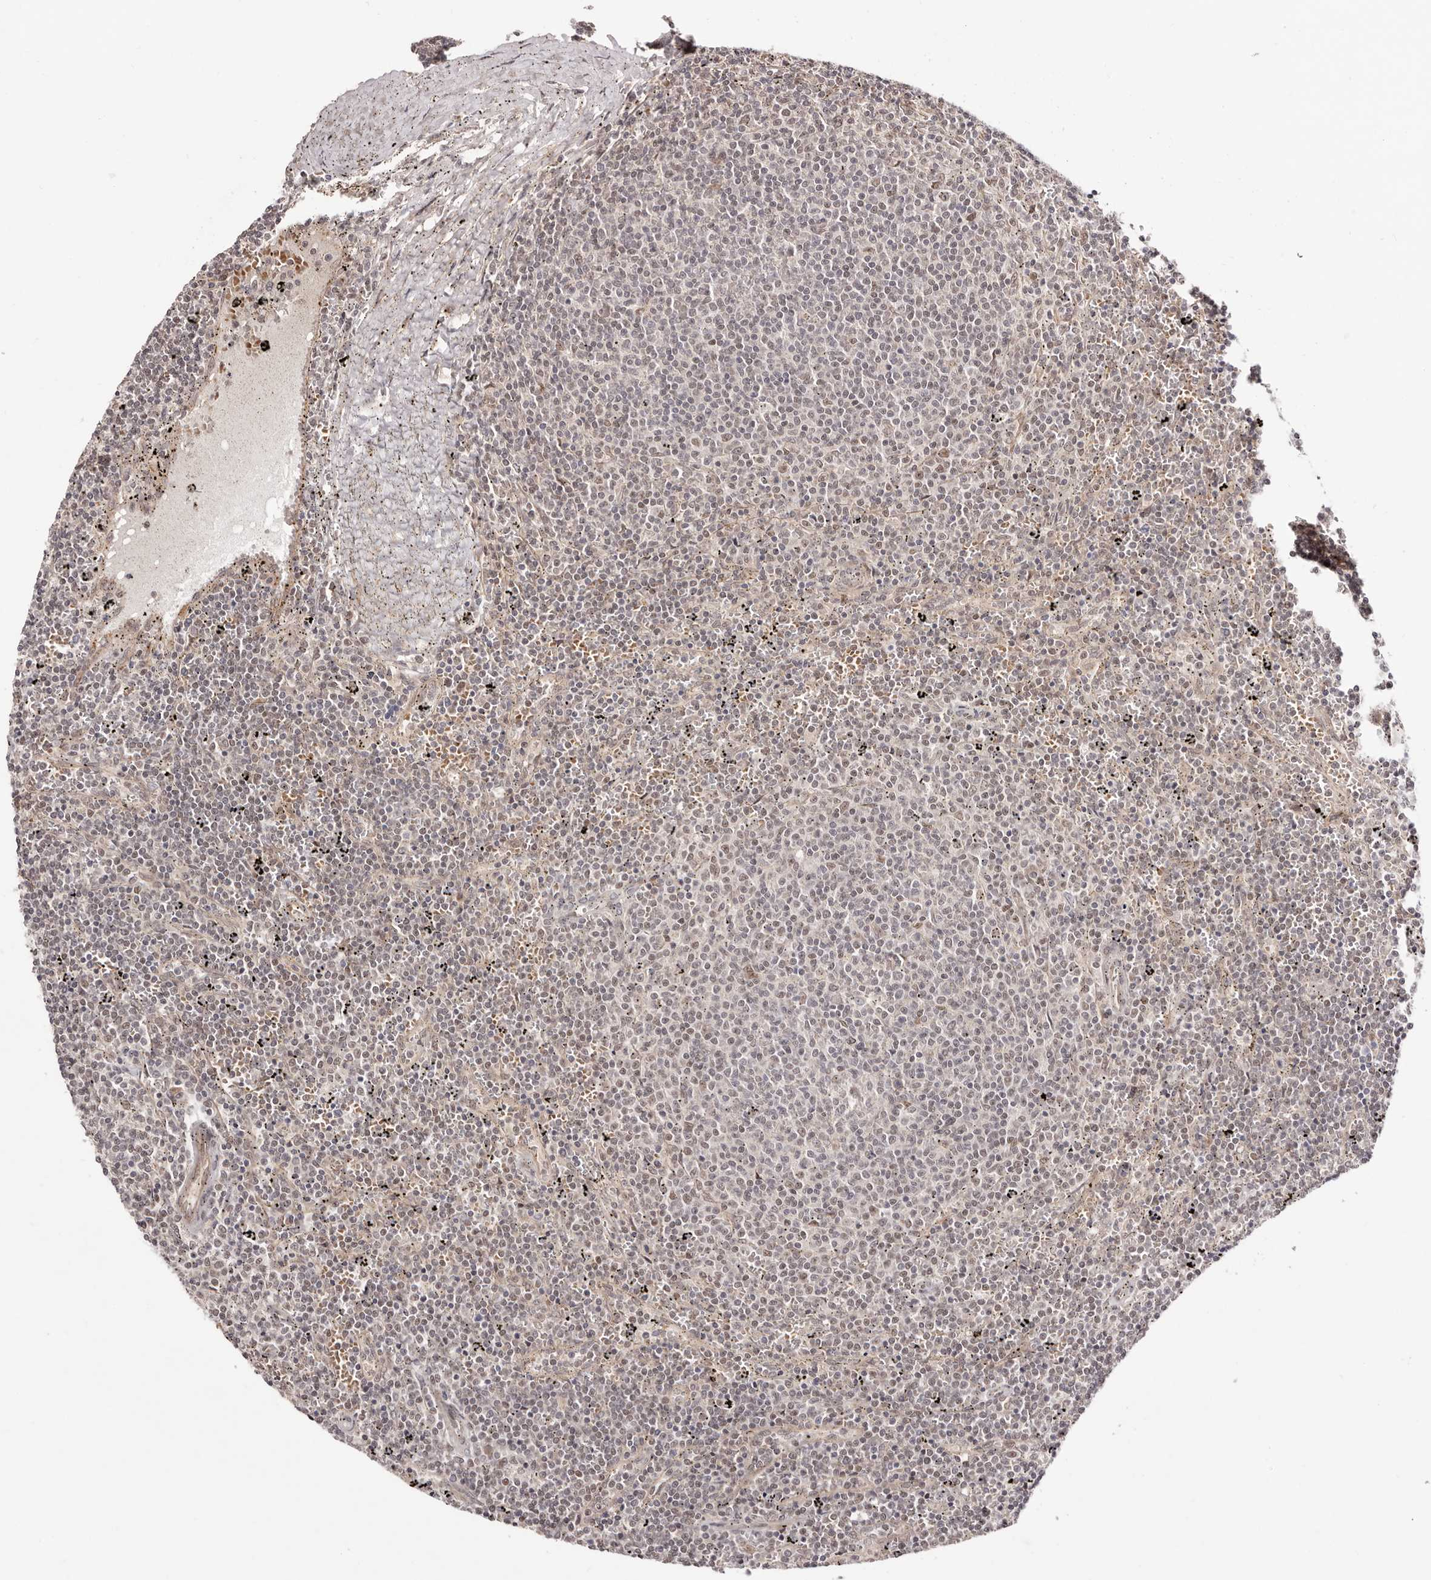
{"staining": {"intensity": "weak", "quantity": "<25%", "location": "nuclear"}, "tissue": "lymphoma", "cell_type": "Tumor cells", "image_type": "cancer", "snomed": [{"axis": "morphology", "description": "Malignant lymphoma, non-Hodgkin's type, Low grade"}, {"axis": "topography", "description": "Spleen"}], "caption": "A high-resolution image shows immunohistochemistry (IHC) staining of low-grade malignant lymphoma, non-Hodgkin's type, which demonstrates no significant staining in tumor cells.", "gene": "EGR3", "patient": {"sex": "female", "age": 50}}